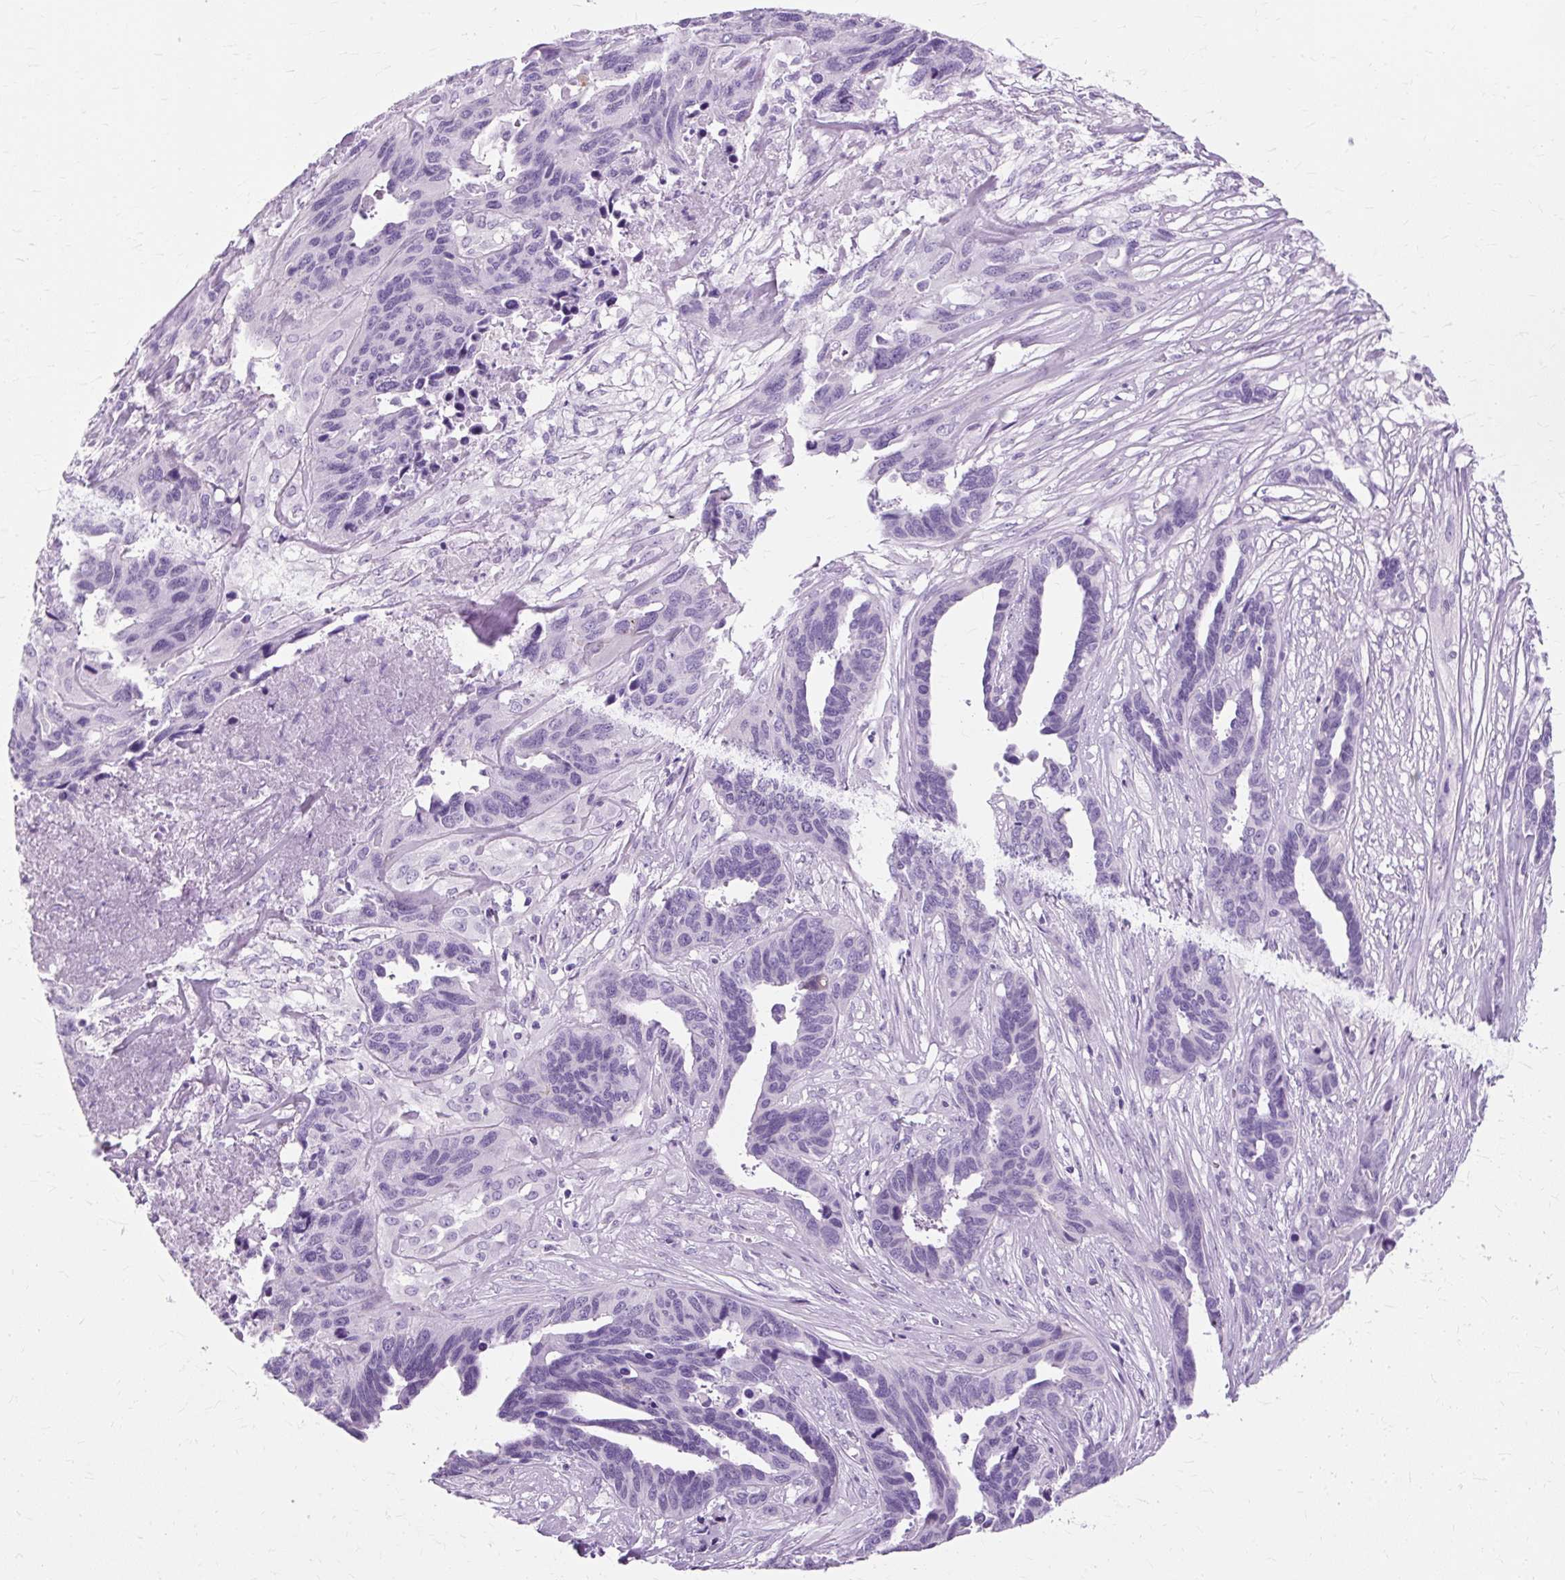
{"staining": {"intensity": "negative", "quantity": "none", "location": "none"}, "tissue": "ovarian cancer", "cell_type": "Tumor cells", "image_type": "cancer", "snomed": [{"axis": "morphology", "description": "Cystadenocarcinoma, serous, NOS"}, {"axis": "topography", "description": "Ovary"}], "caption": "Tumor cells show no significant expression in ovarian cancer. Brightfield microscopy of IHC stained with DAB (brown) and hematoxylin (blue), captured at high magnification.", "gene": "TMEM89", "patient": {"sex": "female", "age": 64}}